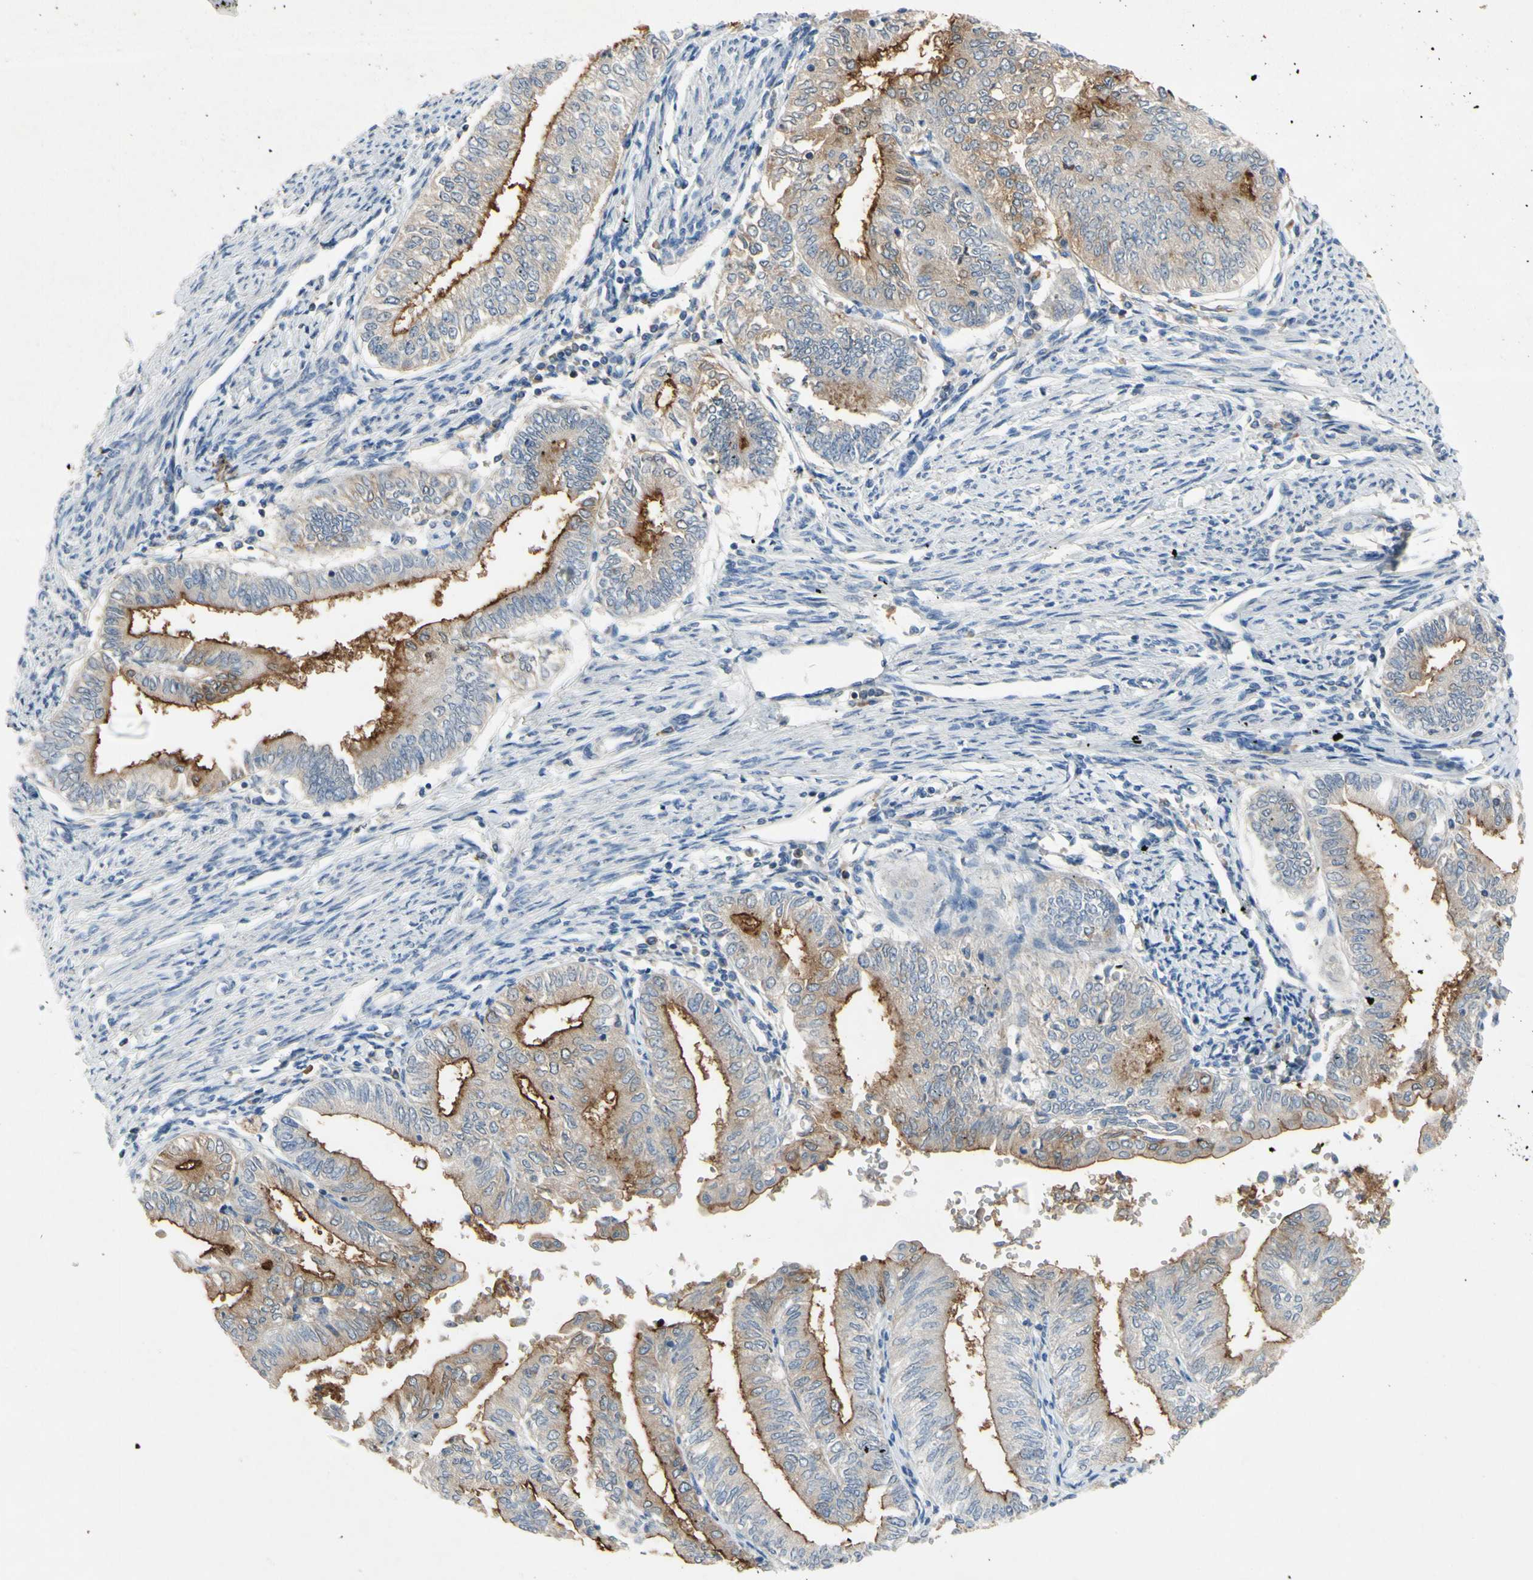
{"staining": {"intensity": "weak", "quantity": ">75%", "location": "cytoplasmic/membranous"}, "tissue": "endometrial cancer", "cell_type": "Tumor cells", "image_type": "cancer", "snomed": [{"axis": "morphology", "description": "Adenocarcinoma, NOS"}, {"axis": "topography", "description": "Endometrium"}], "caption": "Immunohistochemistry (IHC) photomicrograph of neoplastic tissue: endometrial cancer (adenocarcinoma) stained using immunohistochemistry (IHC) reveals low levels of weak protein expression localized specifically in the cytoplasmic/membranous of tumor cells, appearing as a cytoplasmic/membranous brown color.", "gene": "MUC1", "patient": {"sex": "female", "age": 66}}